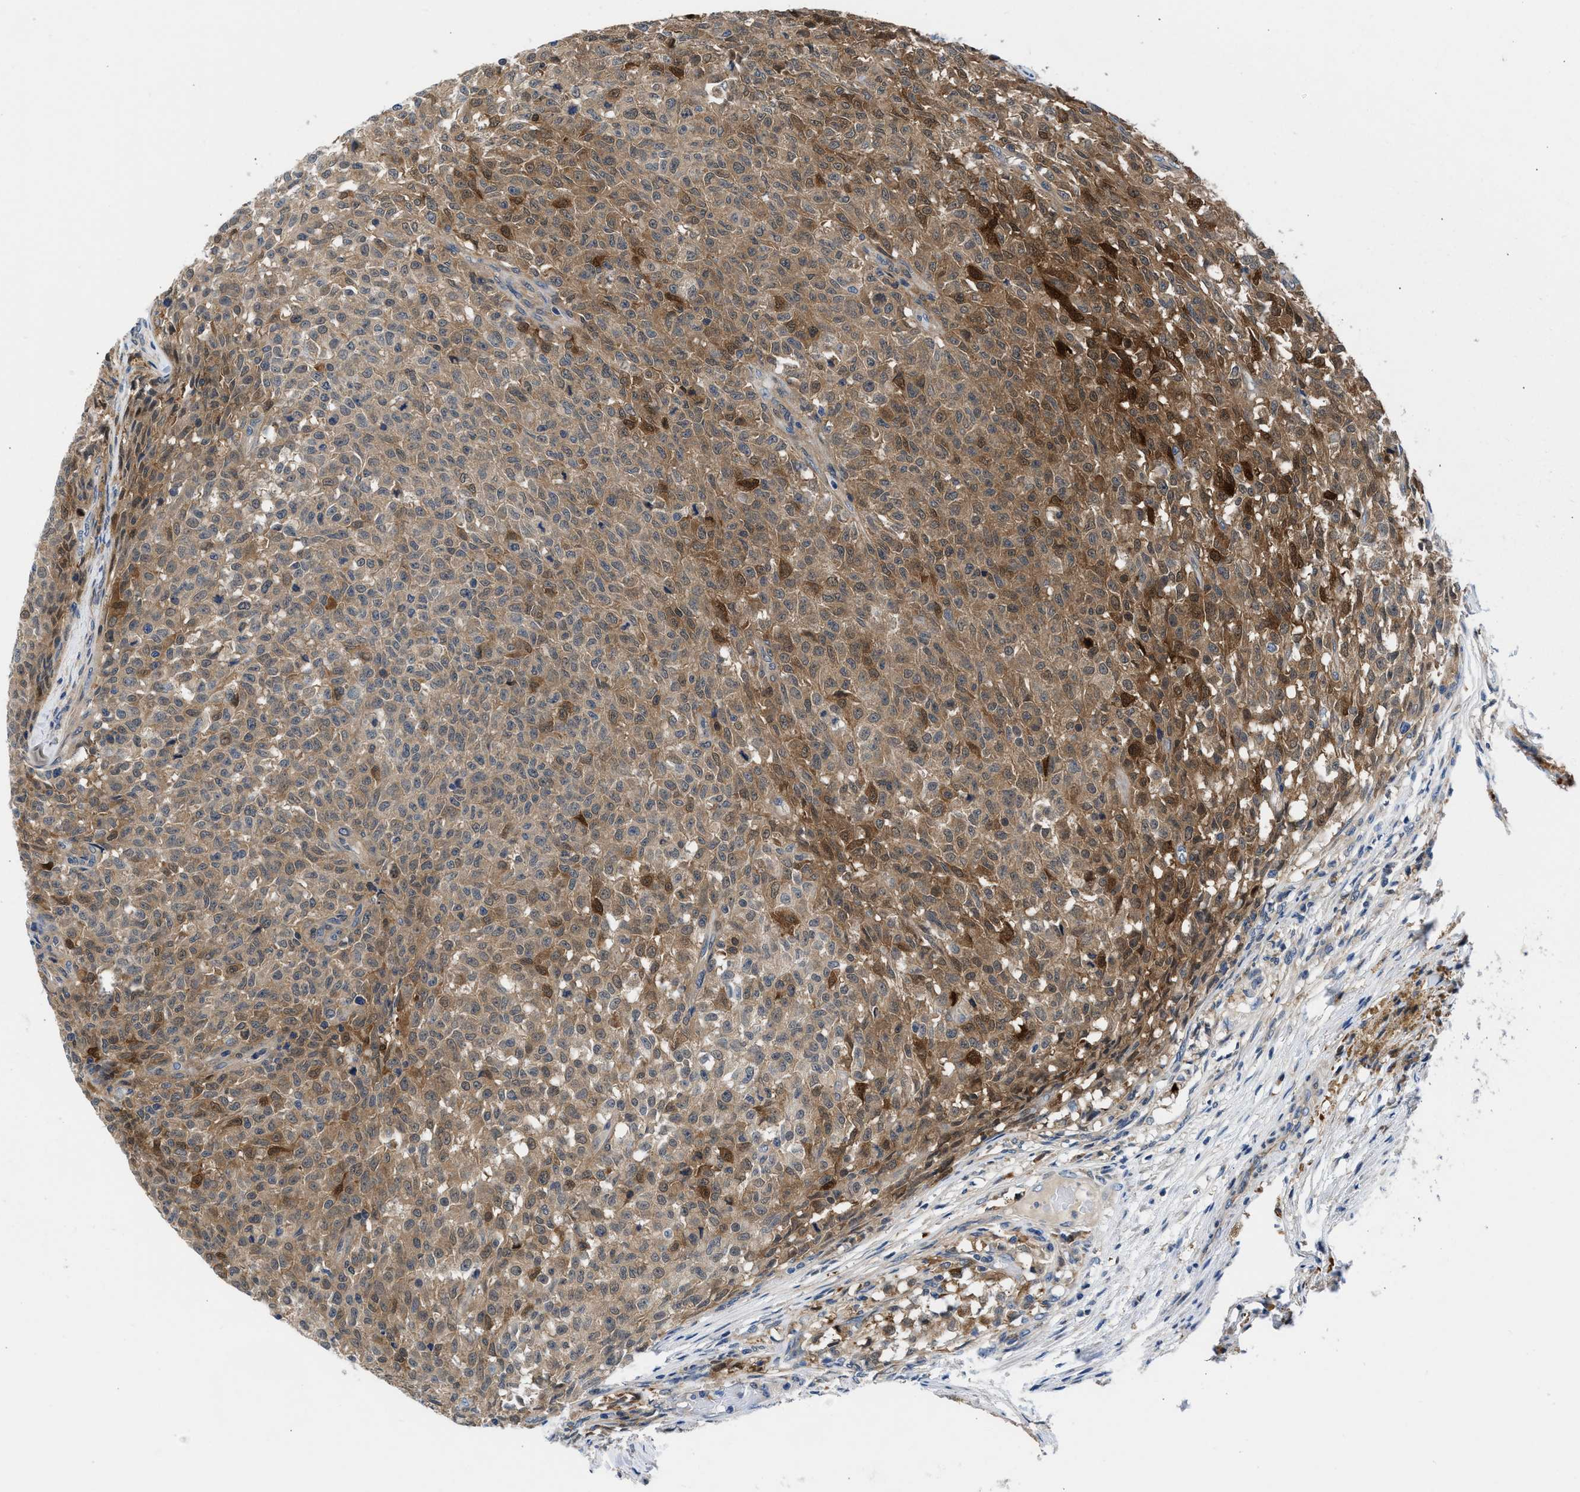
{"staining": {"intensity": "moderate", "quantity": ">75%", "location": "cytoplasmic/membranous,nuclear"}, "tissue": "testis cancer", "cell_type": "Tumor cells", "image_type": "cancer", "snomed": [{"axis": "morphology", "description": "Seminoma, NOS"}, {"axis": "topography", "description": "Testis"}], "caption": "A brown stain shows moderate cytoplasmic/membranous and nuclear expression of a protein in testis cancer (seminoma) tumor cells.", "gene": "CBR1", "patient": {"sex": "male", "age": 59}}